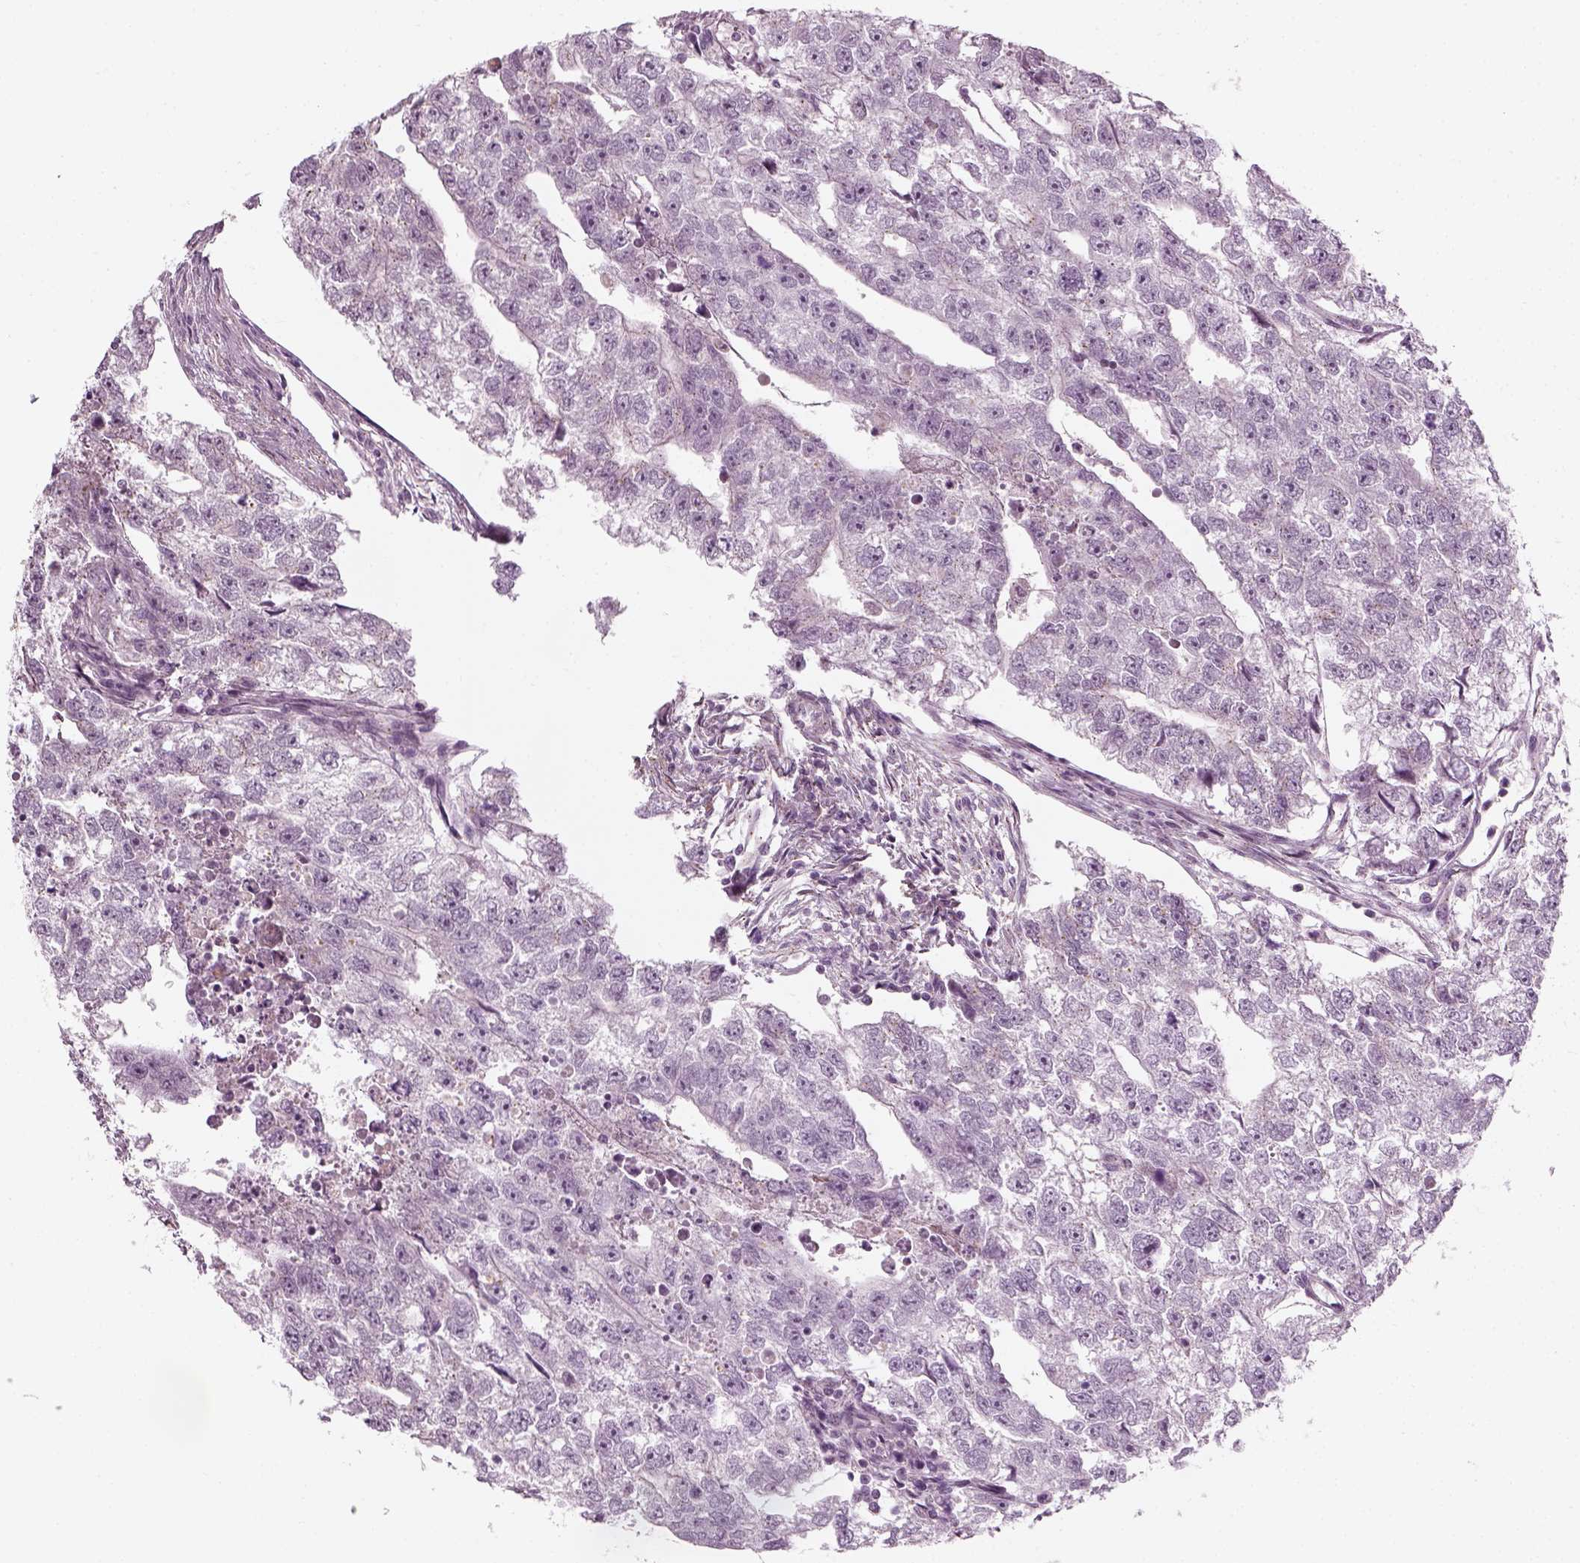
{"staining": {"intensity": "negative", "quantity": "none", "location": "none"}, "tissue": "testis cancer", "cell_type": "Tumor cells", "image_type": "cancer", "snomed": [{"axis": "morphology", "description": "Carcinoma, Embryonal, NOS"}, {"axis": "morphology", "description": "Teratoma, malignant, NOS"}, {"axis": "topography", "description": "Testis"}], "caption": "Protein analysis of testis cancer shows no significant expression in tumor cells.", "gene": "MLIP", "patient": {"sex": "male", "age": 44}}